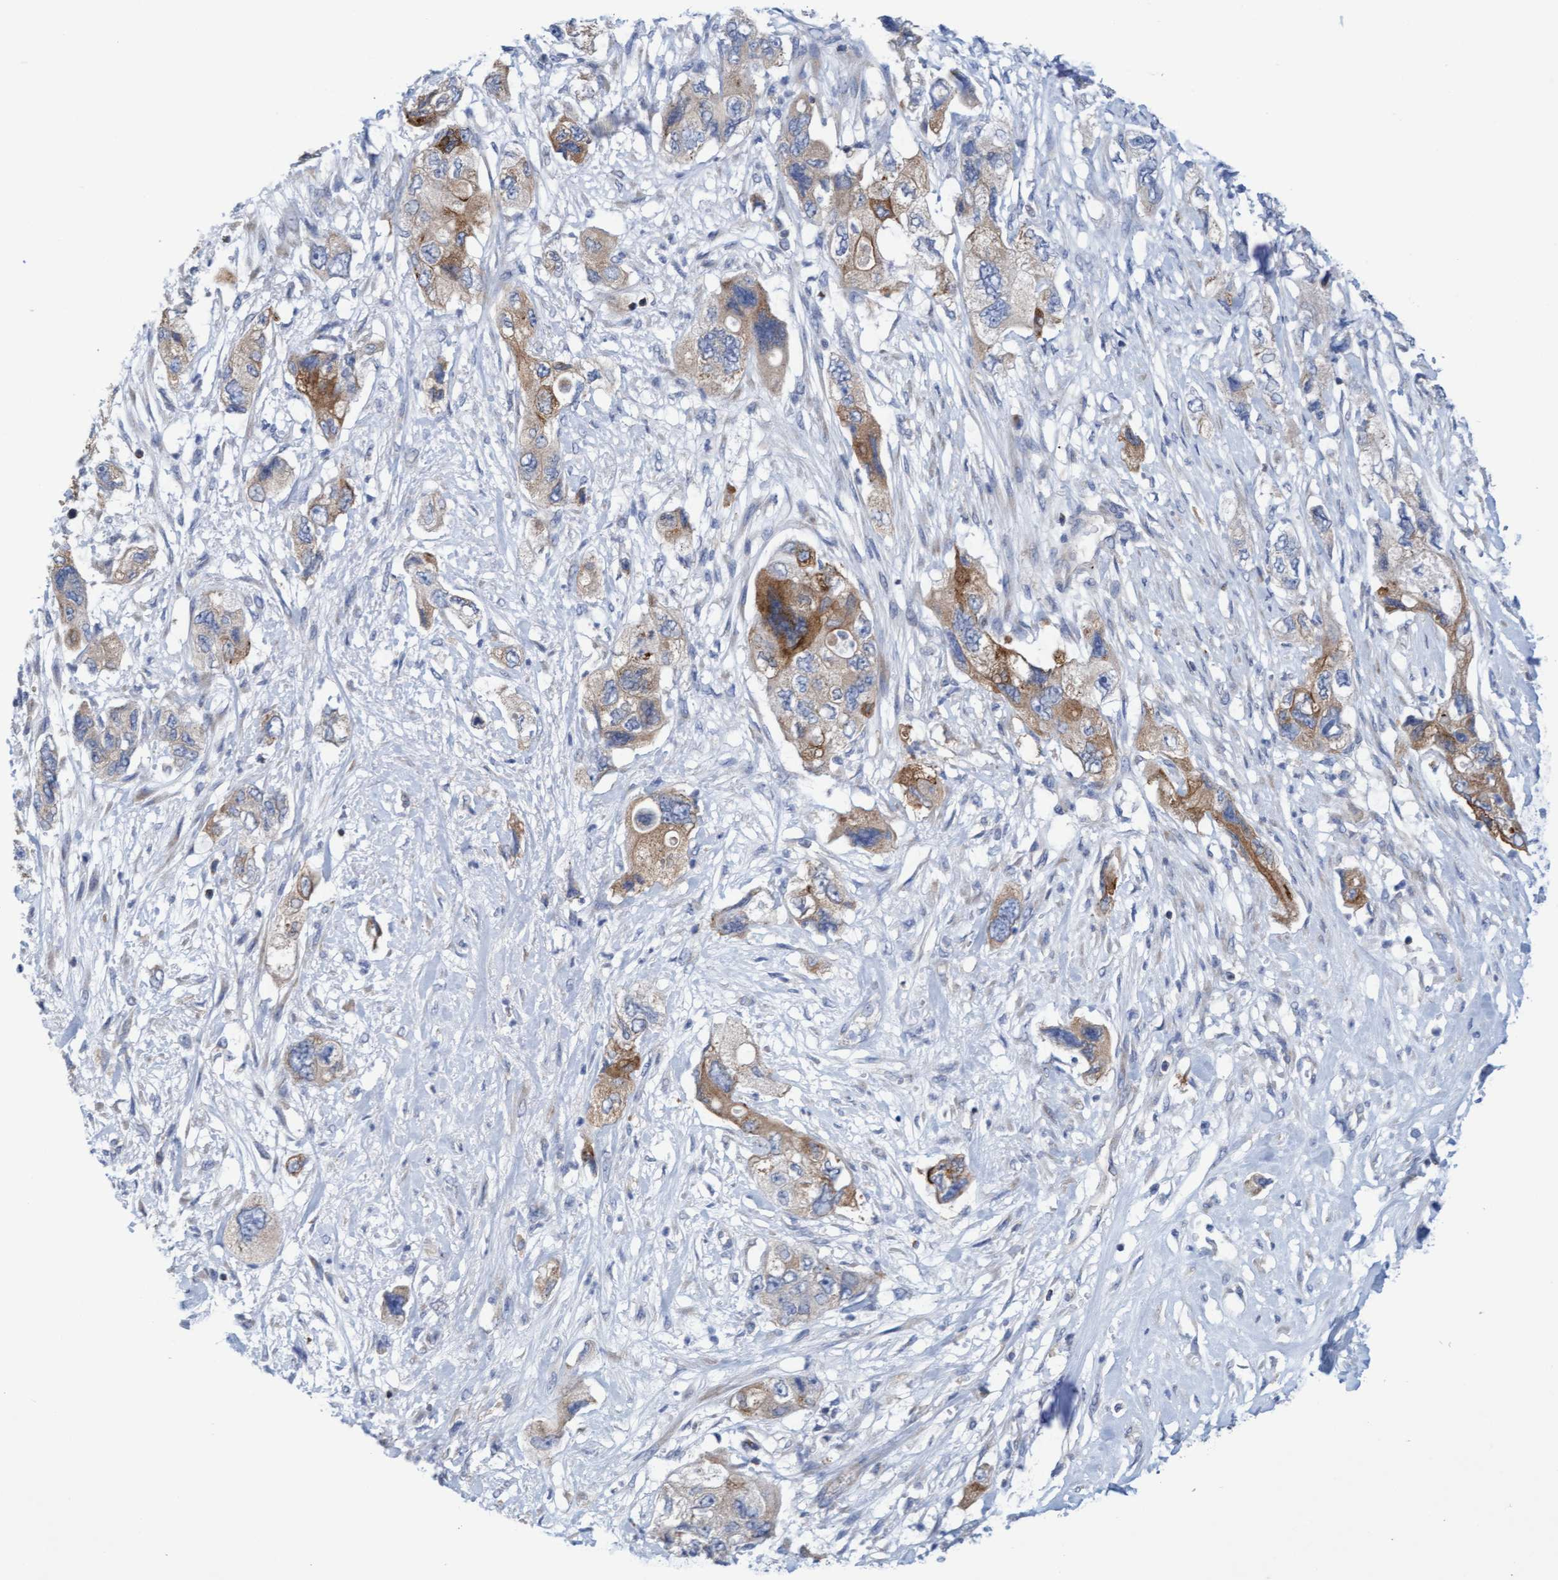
{"staining": {"intensity": "weak", "quantity": ">75%", "location": "cytoplasmic/membranous"}, "tissue": "pancreatic cancer", "cell_type": "Tumor cells", "image_type": "cancer", "snomed": [{"axis": "morphology", "description": "Adenocarcinoma, NOS"}, {"axis": "topography", "description": "Pancreas"}], "caption": "Weak cytoplasmic/membranous positivity for a protein is appreciated in about >75% of tumor cells of pancreatic cancer (adenocarcinoma) using immunohistochemistry.", "gene": "SLC28A3", "patient": {"sex": "female", "age": 73}}